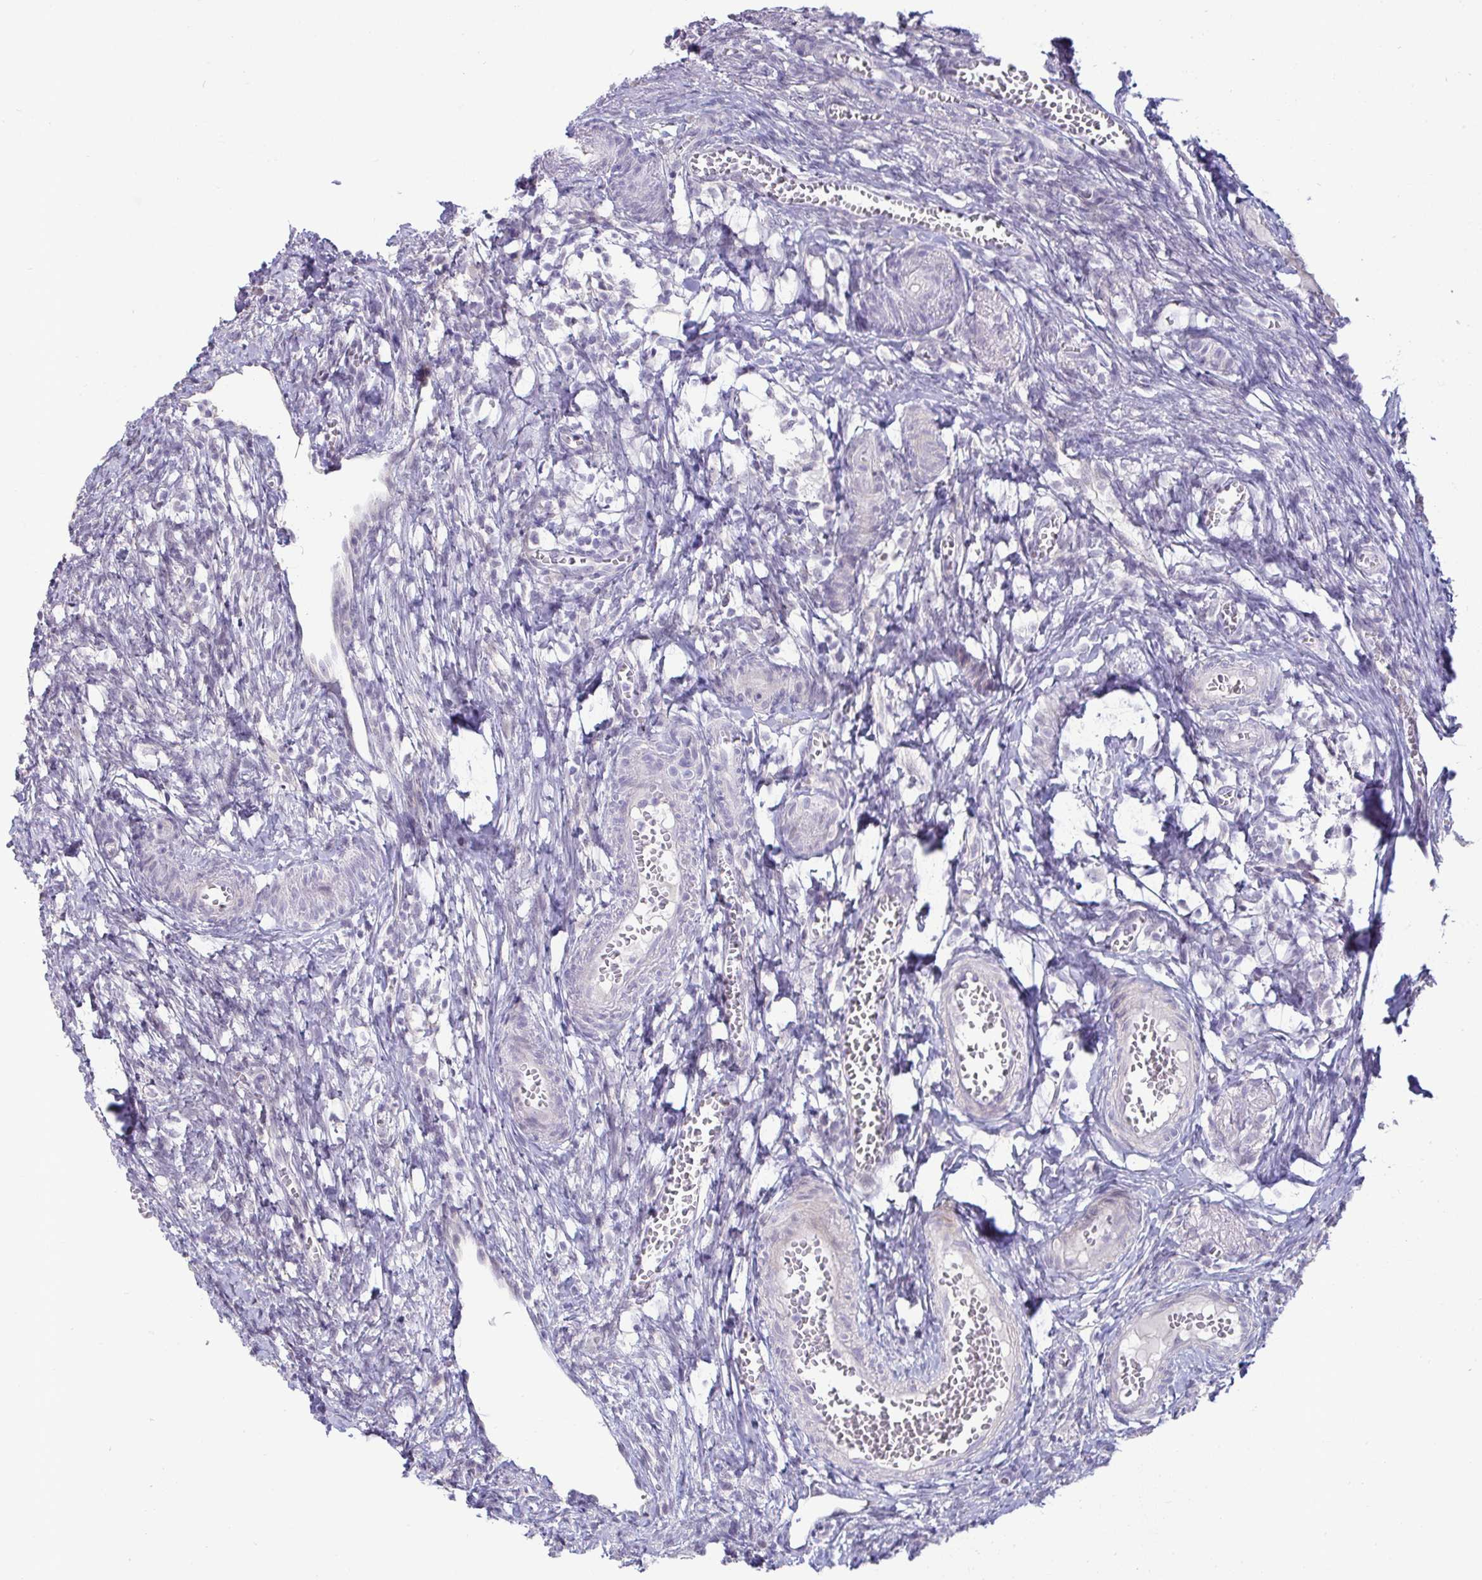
{"staining": {"intensity": "negative", "quantity": "none", "location": "none"}, "tissue": "ovary", "cell_type": "Ovarian stroma cells", "image_type": "normal", "snomed": [{"axis": "morphology", "description": "Normal tissue, NOS"}, {"axis": "topography", "description": "Ovary"}], "caption": "Ovary stained for a protein using immunohistochemistry demonstrates no positivity ovarian stroma cells.", "gene": "GSTM1", "patient": {"sex": "female", "age": 41}}